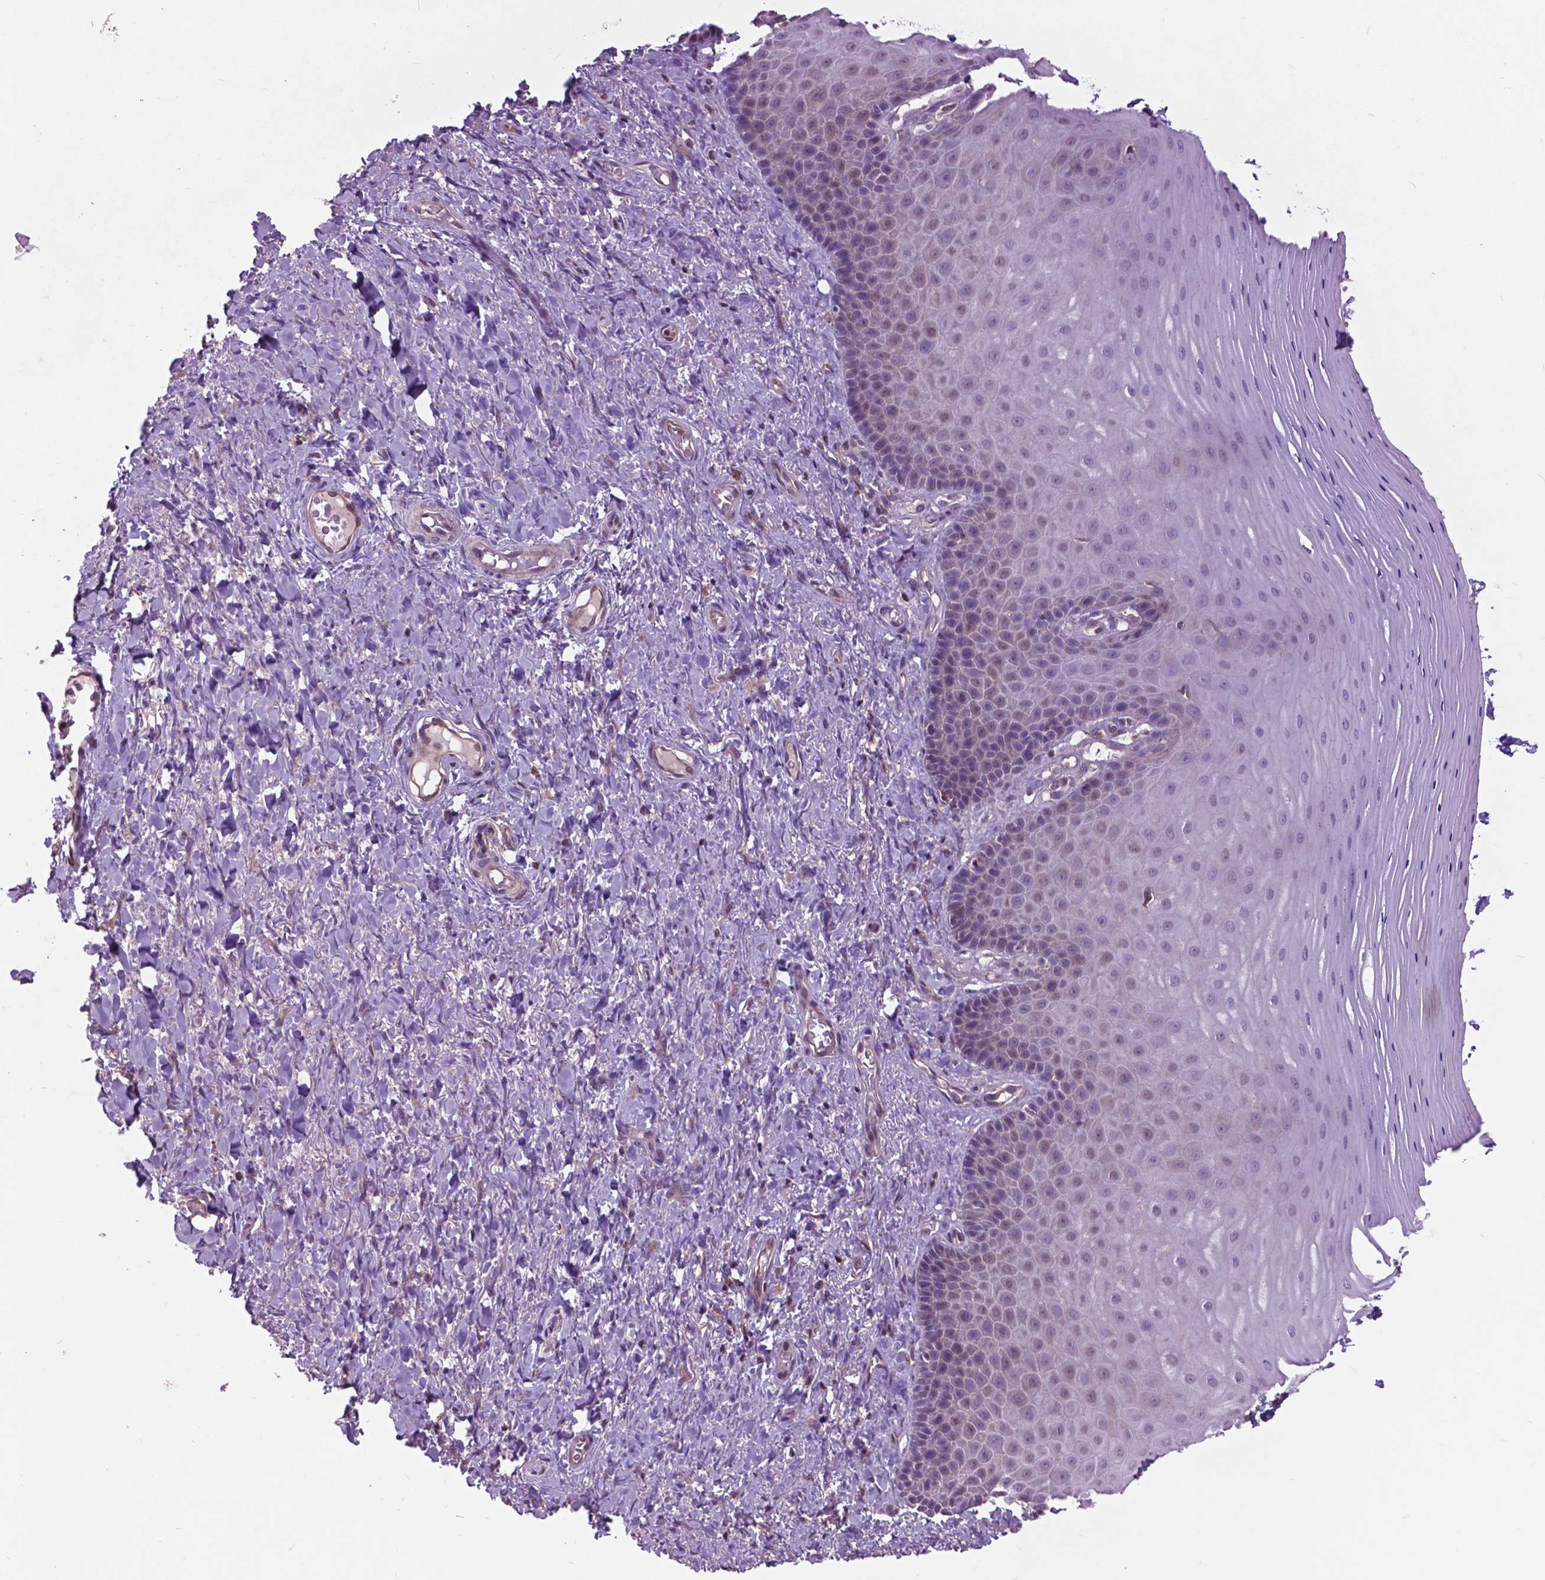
{"staining": {"intensity": "moderate", "quantity": "25%-75%", "location": "cytoplasmic/membranous"}, "tissue": "vagina", "cell_type": "Squamous epithelial cells", "image_type": "normal", "snomed": [{"axis": "morphology", "description": "Normal tissue, NOS"}, {"axis": "topography", "description": "Vagina"}], "caption": "A photomicrograph of vagina stained for a protein shows moderate cytoplasmic/membranous brown staining in squamous epithelial cells. (IHC, brightfield microscopy, high magnification).", "gene": "ARAF", "patient": {"sex": "female", "age": 83}}